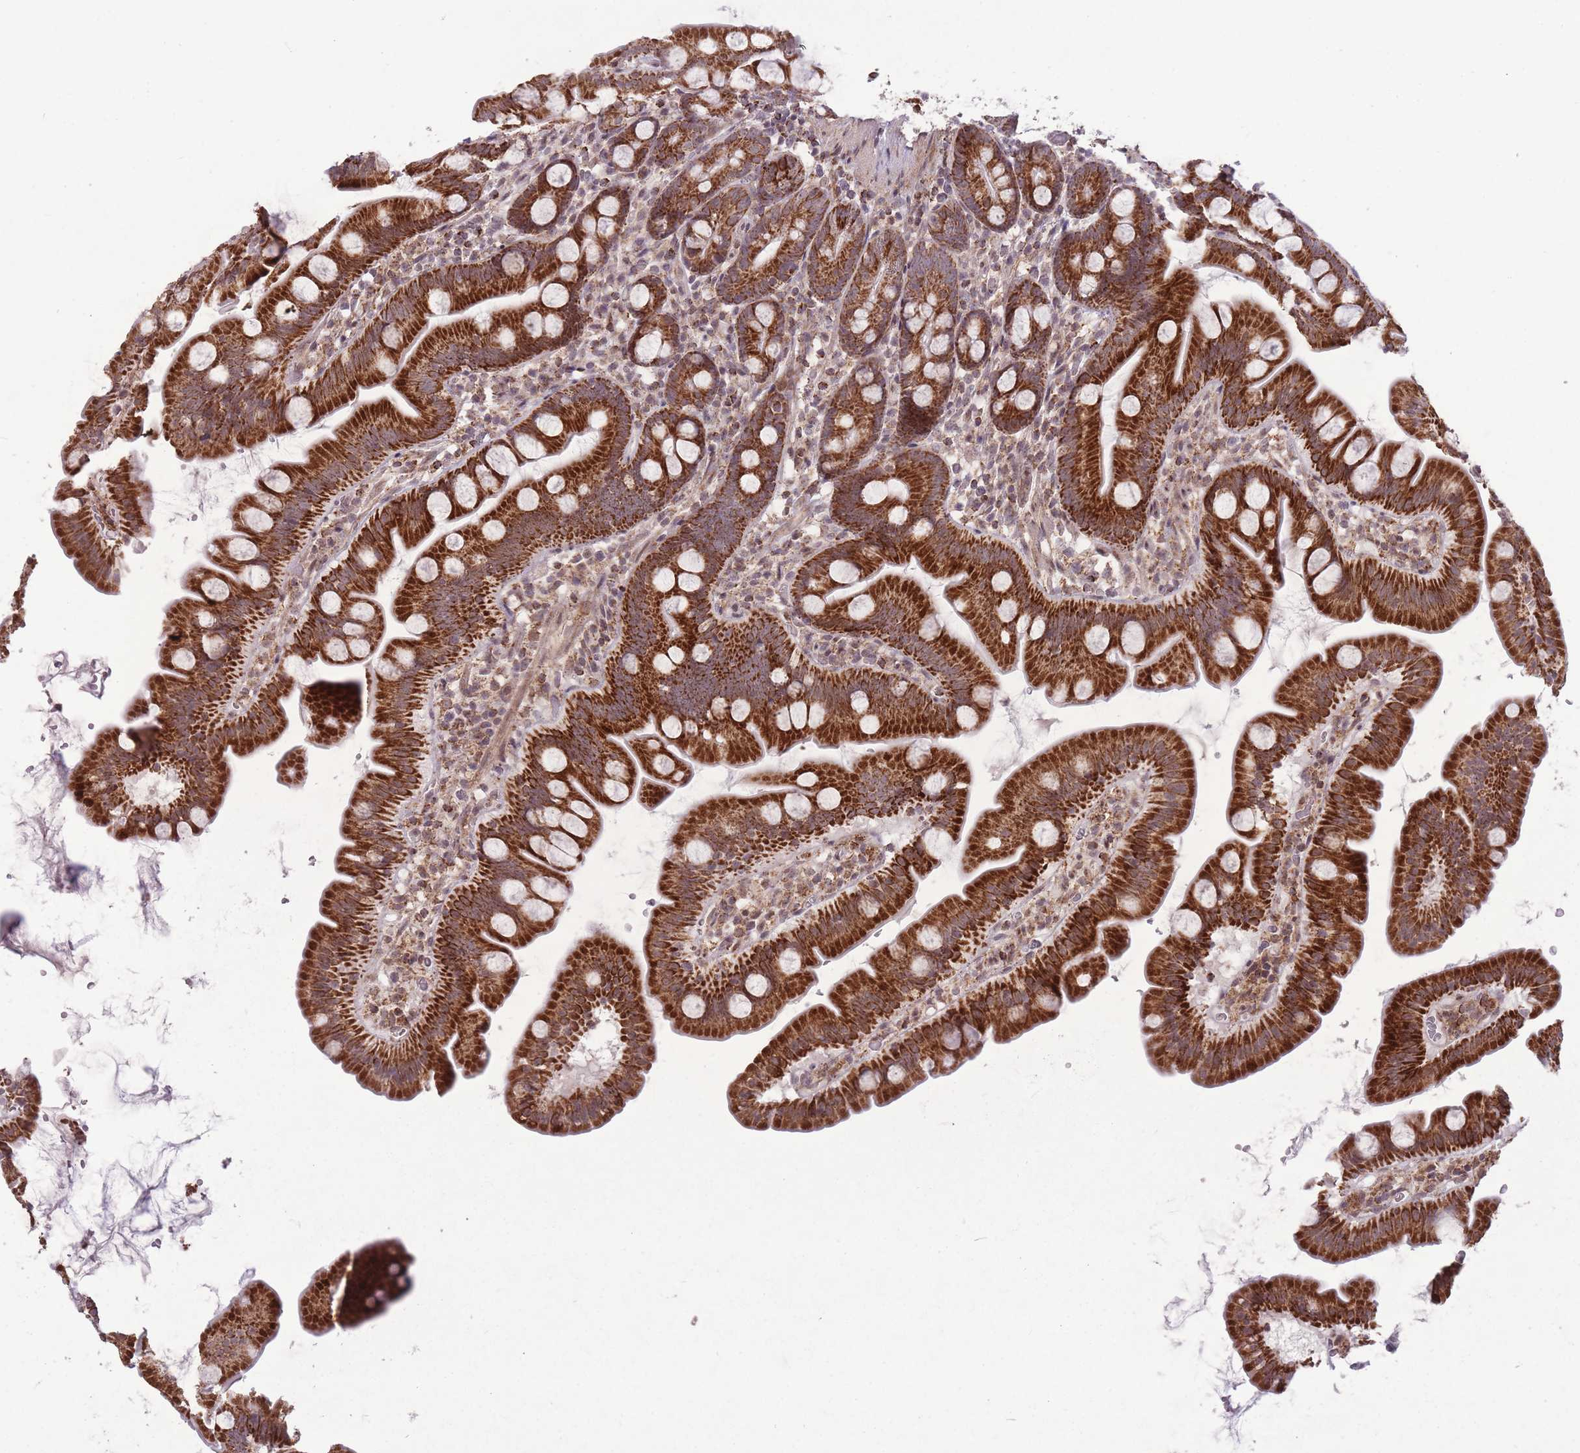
{"staining": {"intensity": "strong", "quantity": ">75%", "location": "cytoplasmic/membranous"}, "tissue": "small intestine", "cell_type": "Glandular cells", "image_type": "normal", "snomed": [{"axis": "morphology", "description": "Normal tissue, NOS"}, {"axis": "topography", "description": "Small intestine"}], "caption": "IHC histopathology image of benign small intestine stained for a protein (brown), which exhibits high levels of strong cytoplasmic/membranous staining in about >75% of glandular cells.", "gene": "DPYSL4", "patient": {"sex": "female", "age": 68}}